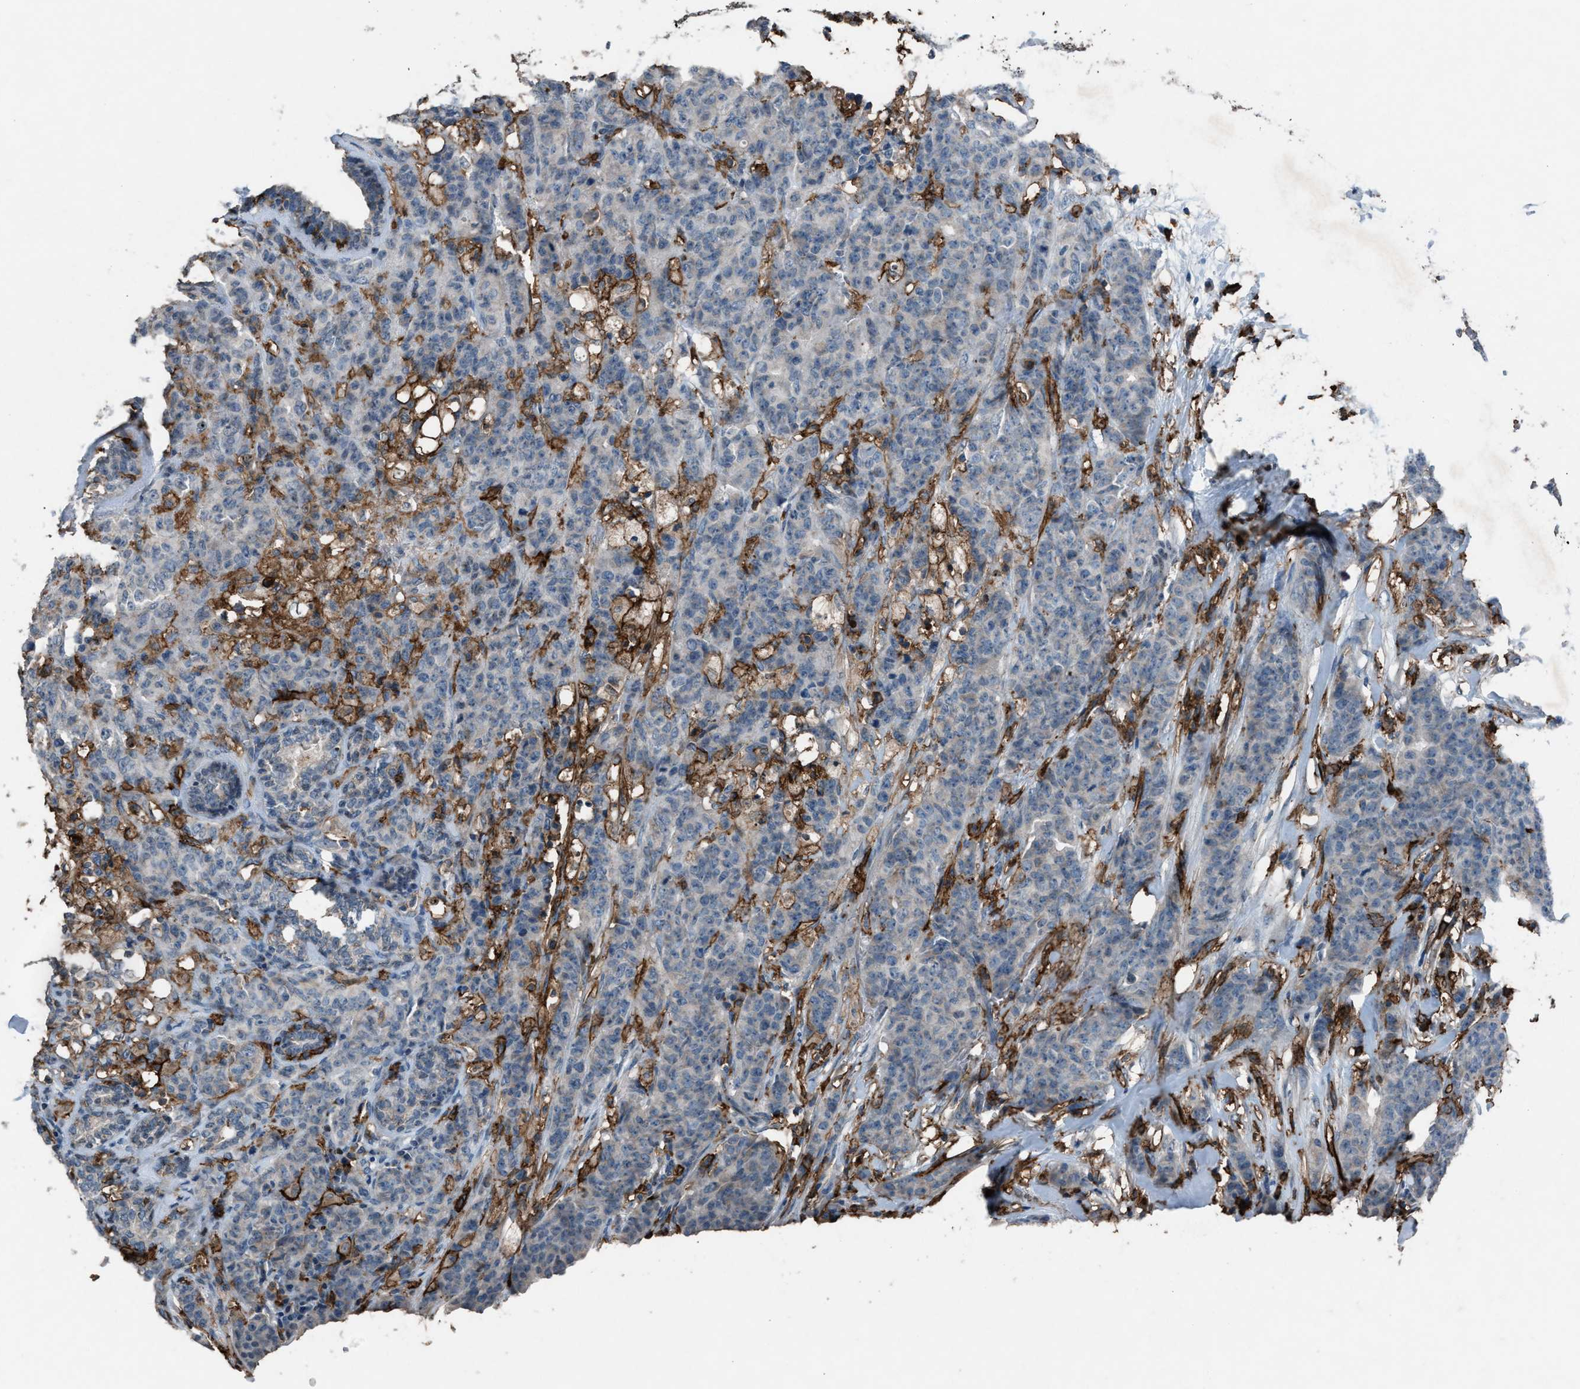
{"staining": {"intensity": "negative", "quantity": "none", "location": "none"}, "tissue": "breast cancer", "cell_type": "Tumor cells", "image_type": "cancer", "snomed": [{"axis": "morphology", "description": "Normal tissue, NOS"}, {"axis": "morphology", "description": "Duct carcinoma"}, {"axis": "topography", "description": "Breast"}], "caption": "Tumor cells are negative for brown protein staining in breast cancer. (Brightfield microscopy of DAB (3,3'-diaminobenzidine) IHC at high magnification).", "gene": "FCER1G", "patient": {"sex": "female", "age": 40}}